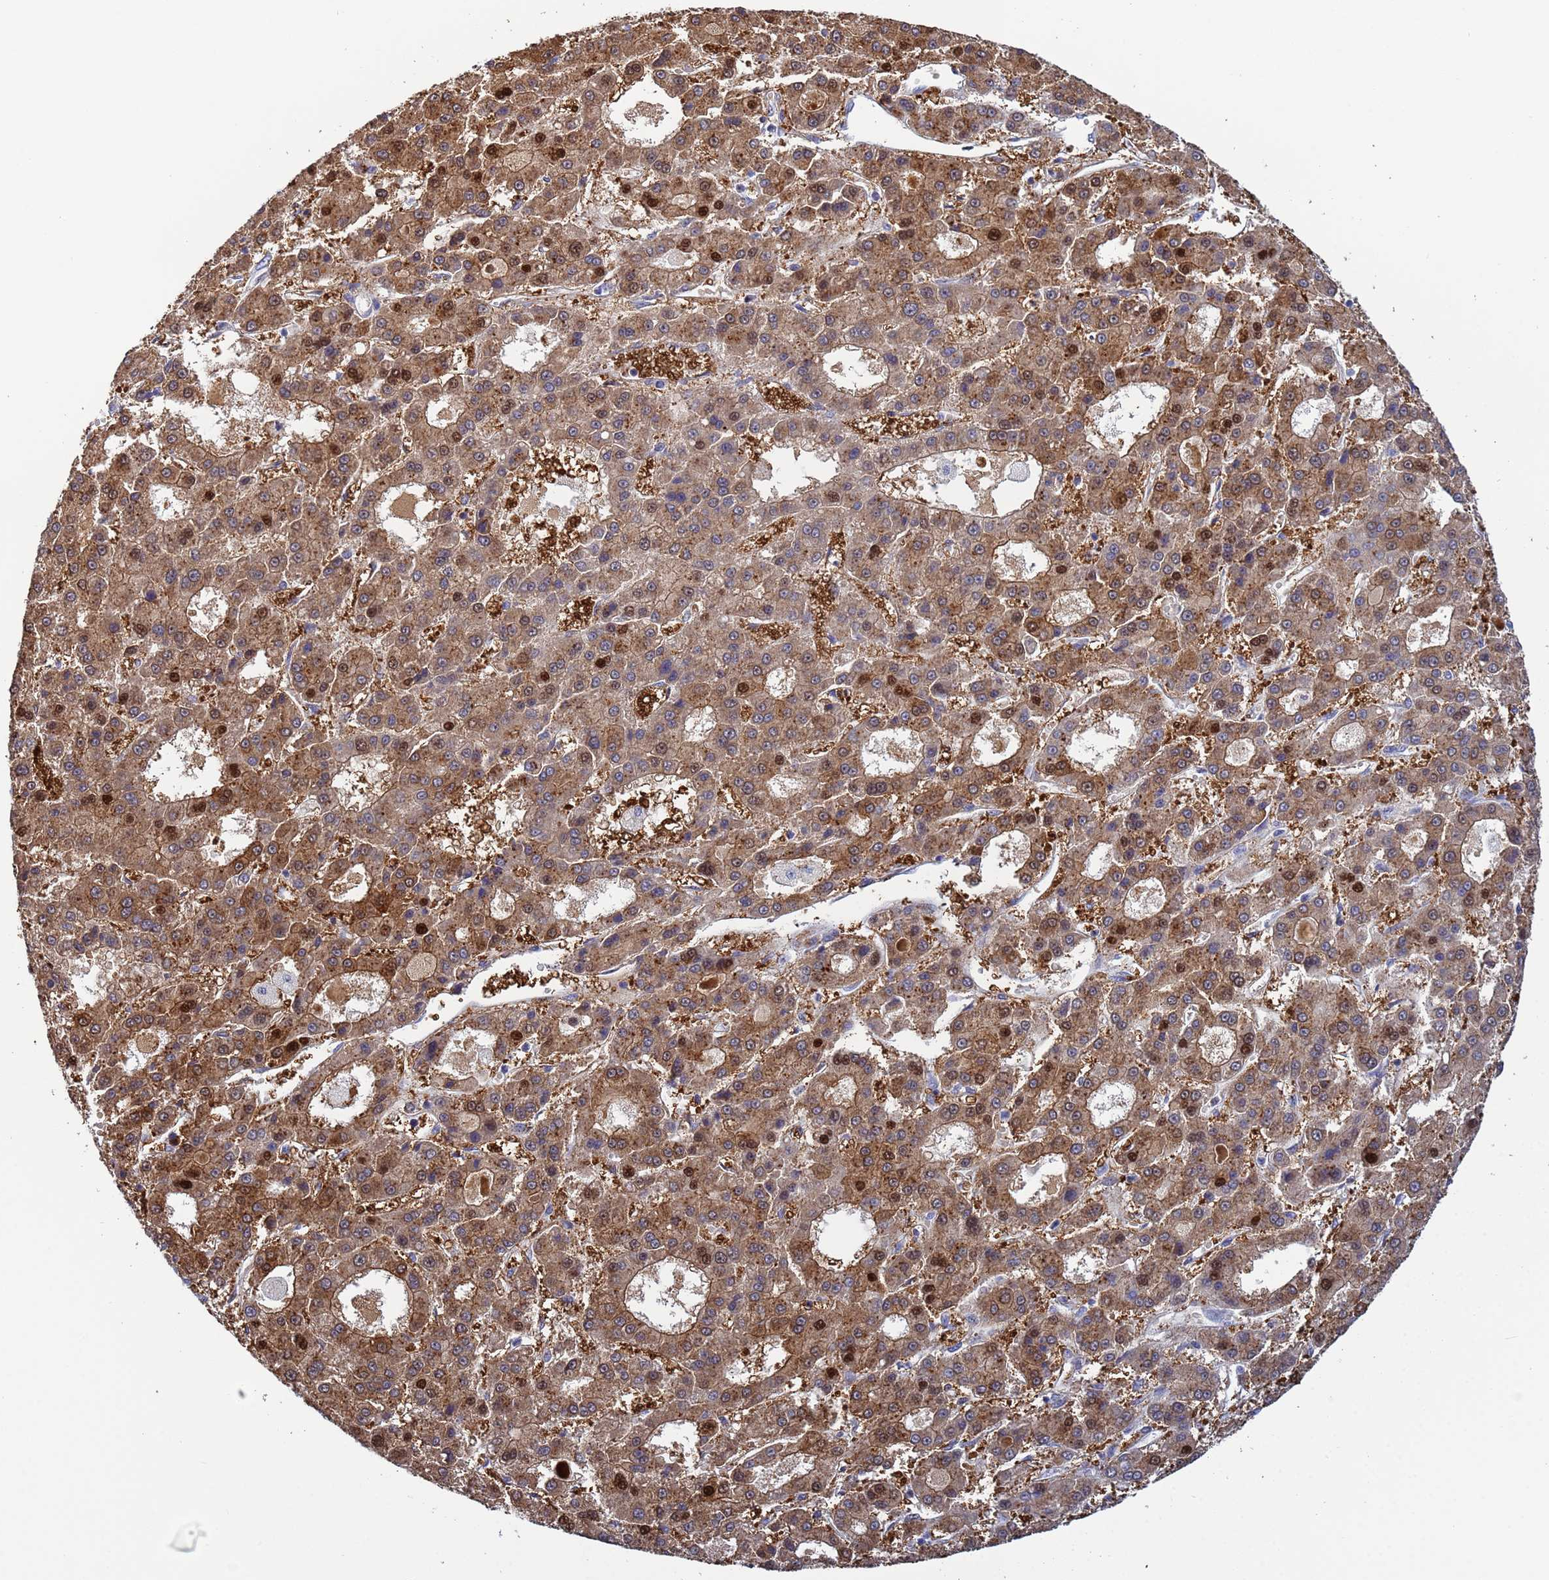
{"staining": {"intensity": "moderate", "quantity": ">75%", "location": "cytoplasmic/membranous,nuclear"}, "tissue": "liver cancer", "cell_type": "Tumor cells", "image_type": "cancer", "snomed": [{"axis": "morphology", "description": "Carcinoma, Hepatocellular, NOS"}, {"axis": "topography", "description": "Liver"}], "caption": "Protein expression analysis of human liver cancer (hepatocellular carcinoma) reveals moderate cytoplasmic/membranous and nuclear staining in about >75% of tumor cells.", "gene": "PPP6R1", "patient": {"sex": "male", "age": 70}}